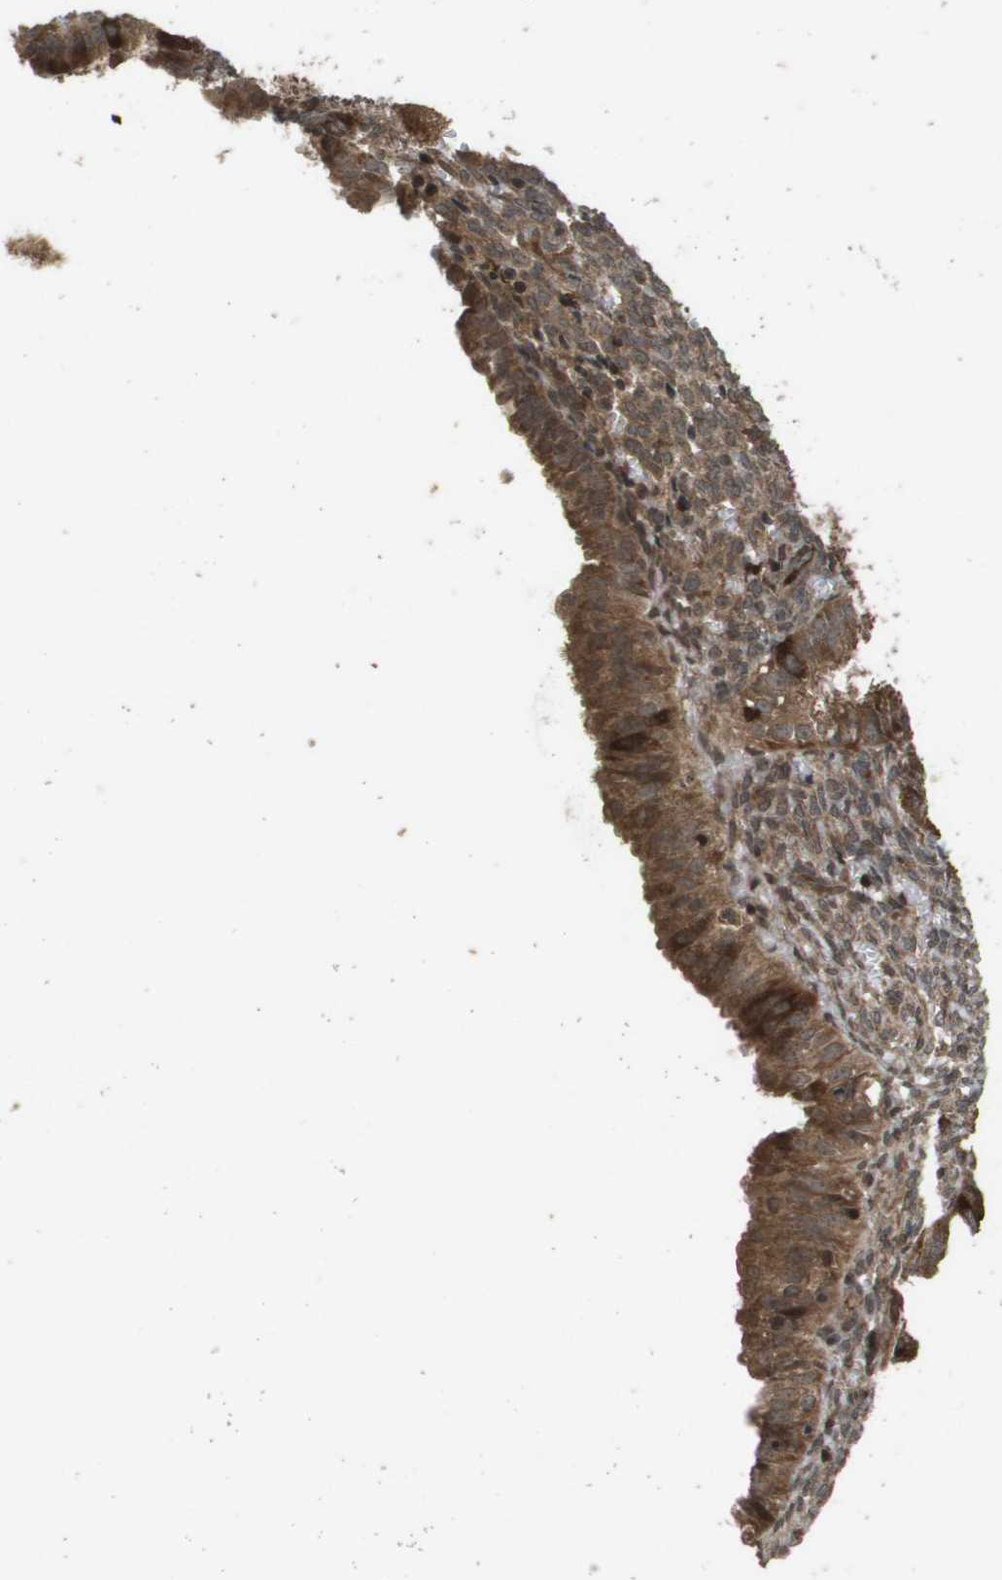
{"staining": {"intensity": "strong", "quantity": "25%-75%", "location": "cytoplasmic/membranous"}, "tissue": "endometrial cancer", "cell_type": "Tumor cells", "image_type": "cancer", "snomed": [{"axis": "morphology", "description": "Normal tissue, NOS"}, {"axis": "morphology", "description": "Adenocarcinoma, NOS"}, {"axis": "topography", "description": "Endometrium"}], "caption": "The photomicrograph reveals a brown stain indicating the presence of a protein in the cytoplasmic/membranous of tumor cells in adenocarcinoma (endometrial).", "gene": "KIF11", "patient": {"sex": "female", "age": 53}}